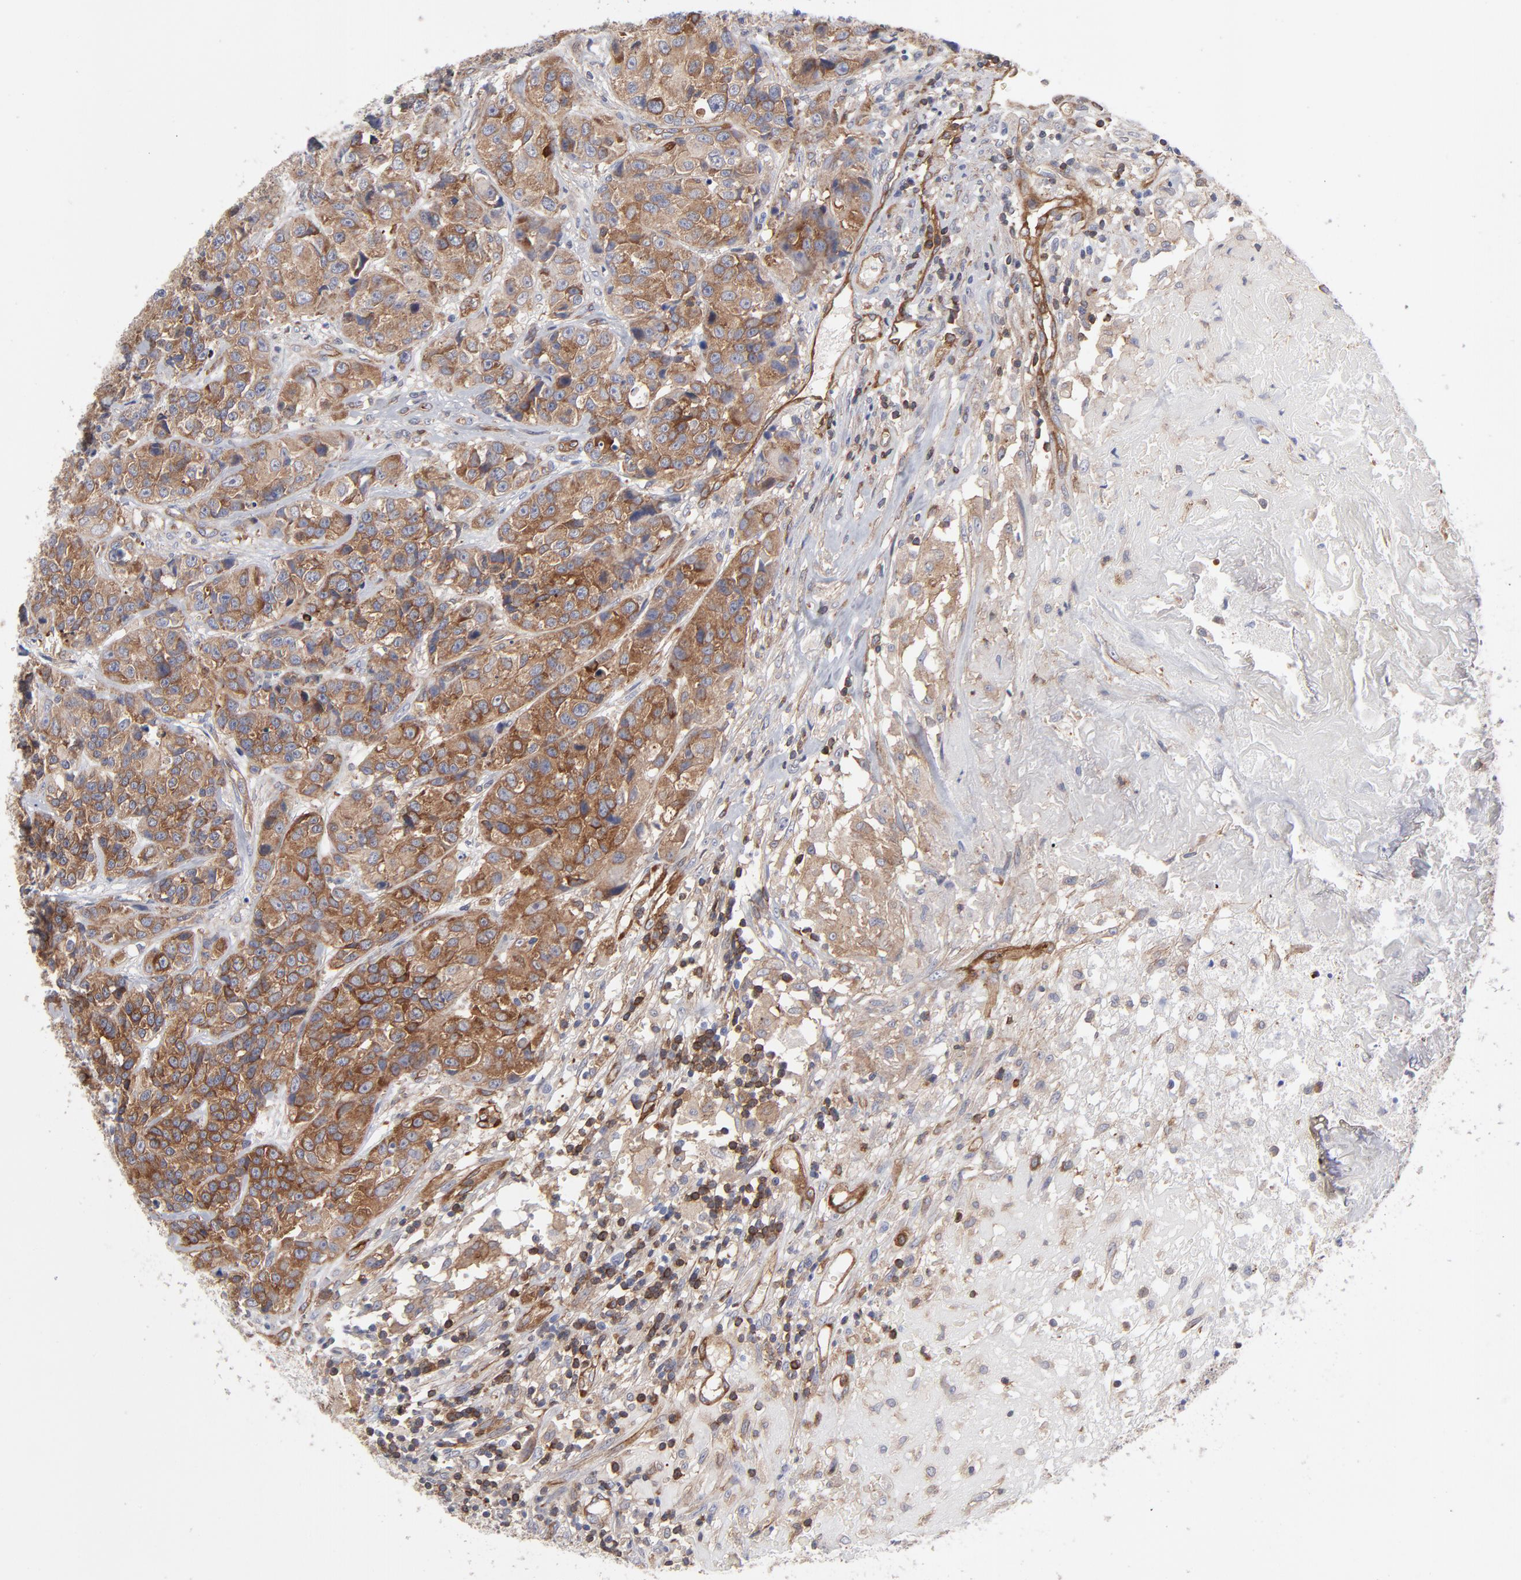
{"staining": {"intensity": "weak", "quantity": ">75%", "location": "cytoplasmic/membranous"}, "tissue": "urothelial cancer", "cell_type": "Tumor cells", "image_type": "cancer", "snomed": [{"axis": "morphology", "description": "Urothelial carcinoma, High grade"}, {"axis": "topography", "description": "Urinary bladder"}], "caption": "Protein analysis of urothelial cancer tissue displays weak cytoplasmic/membranous staining in about >75% of tumor cells.", "gene": "PXN", "patient": {"sex": "female", "age": 81}}